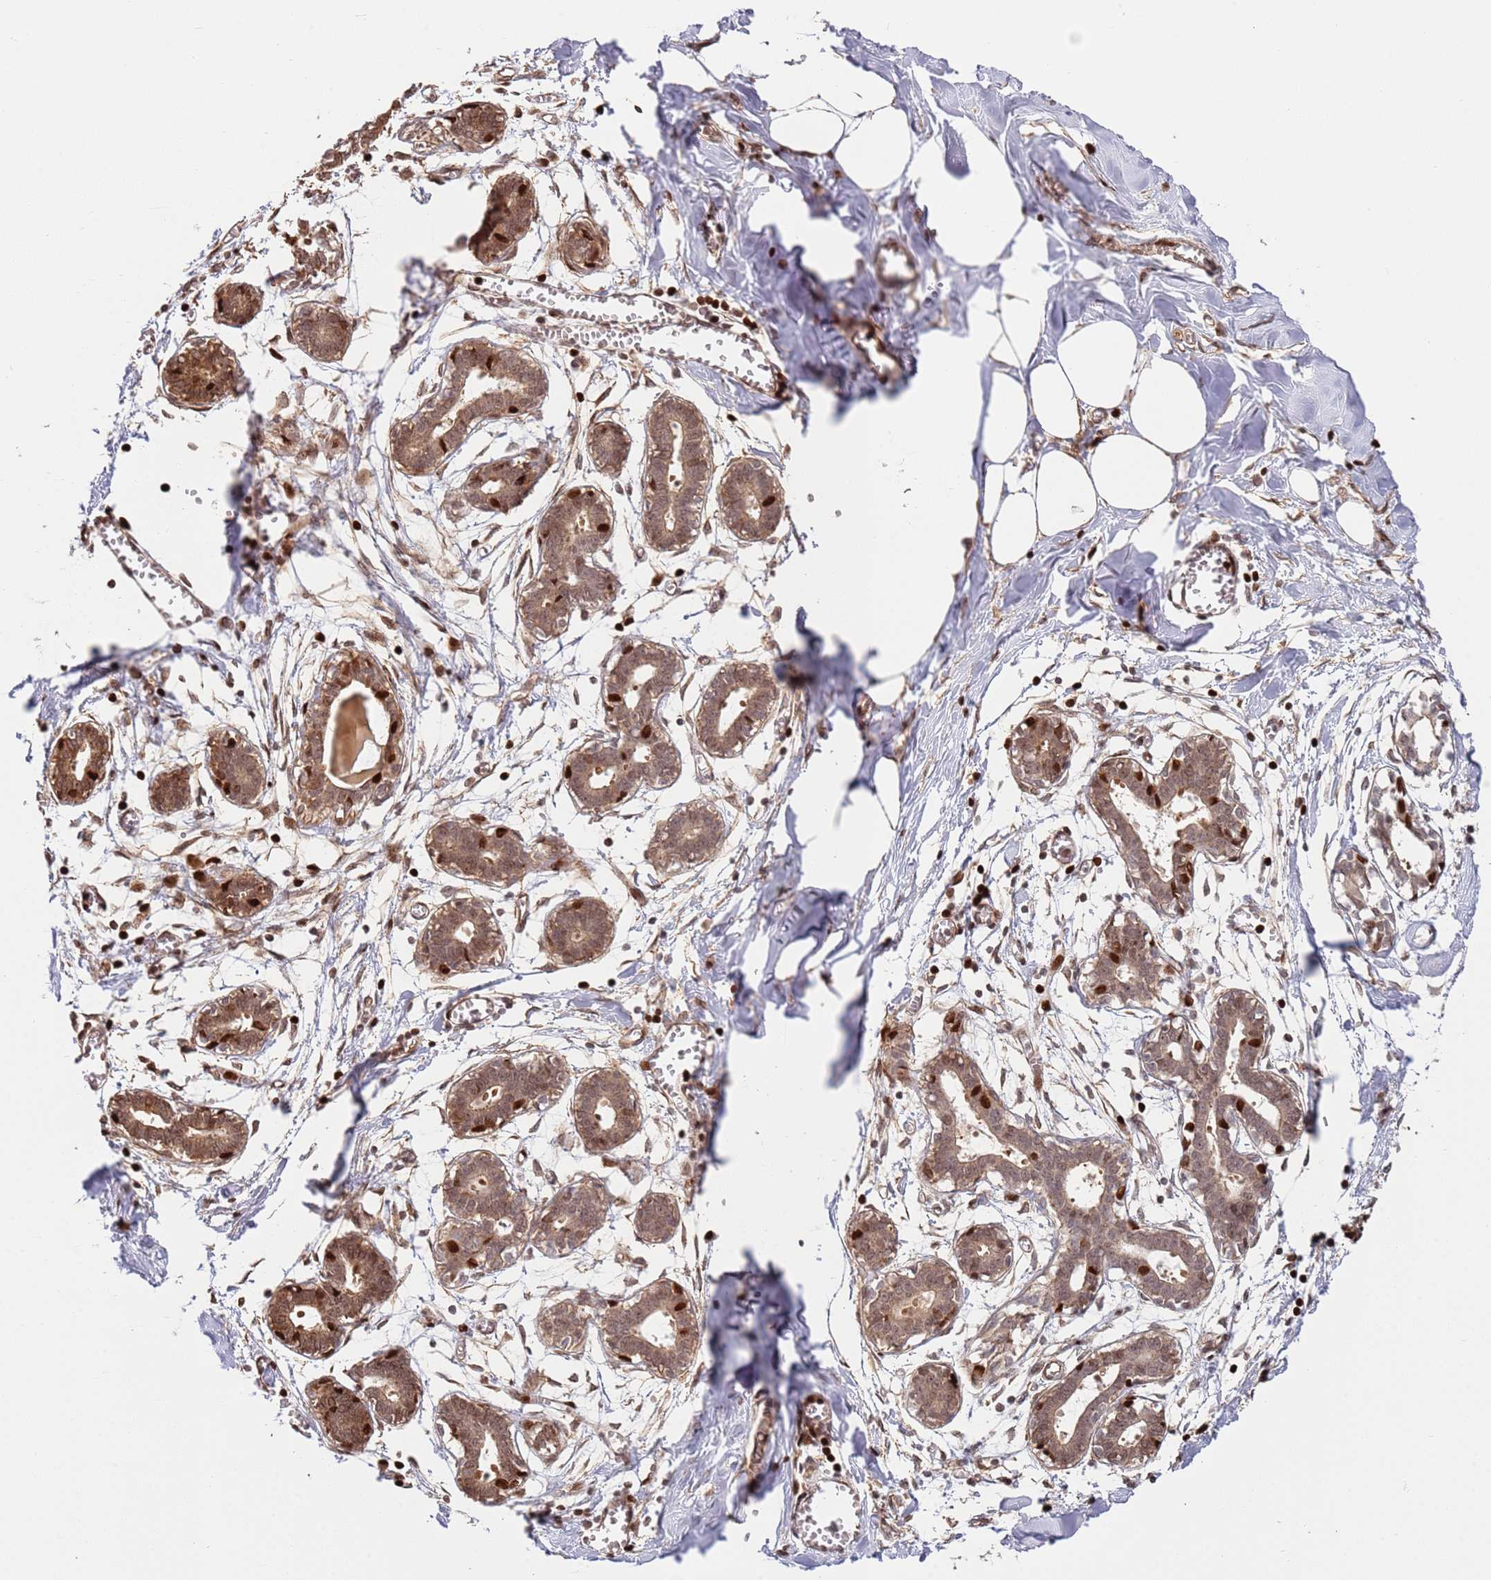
{"staining": {"intensity": "moderate", "quantity": ">75%", "location": "cytoplasmic/membranous,nuclear"}, "tissue": "breast", "cell_type": "Adipocytes", "image_type": "normal", "snomed": [{"axis": "morphology", "description": "Normal tissue, NOS"}, {"axis": "topography", "description": "Breast"}], "caption": "IHC histopathology image of unremarkable human breast stained for a protein (brown), which demonstrates medium levels of moderate cytoplasmic/membranous,nuclear staining in approximately >75% of adipocytes.", "gene": "TMEM233", "patient": {"sex": "female", "age": 27}}